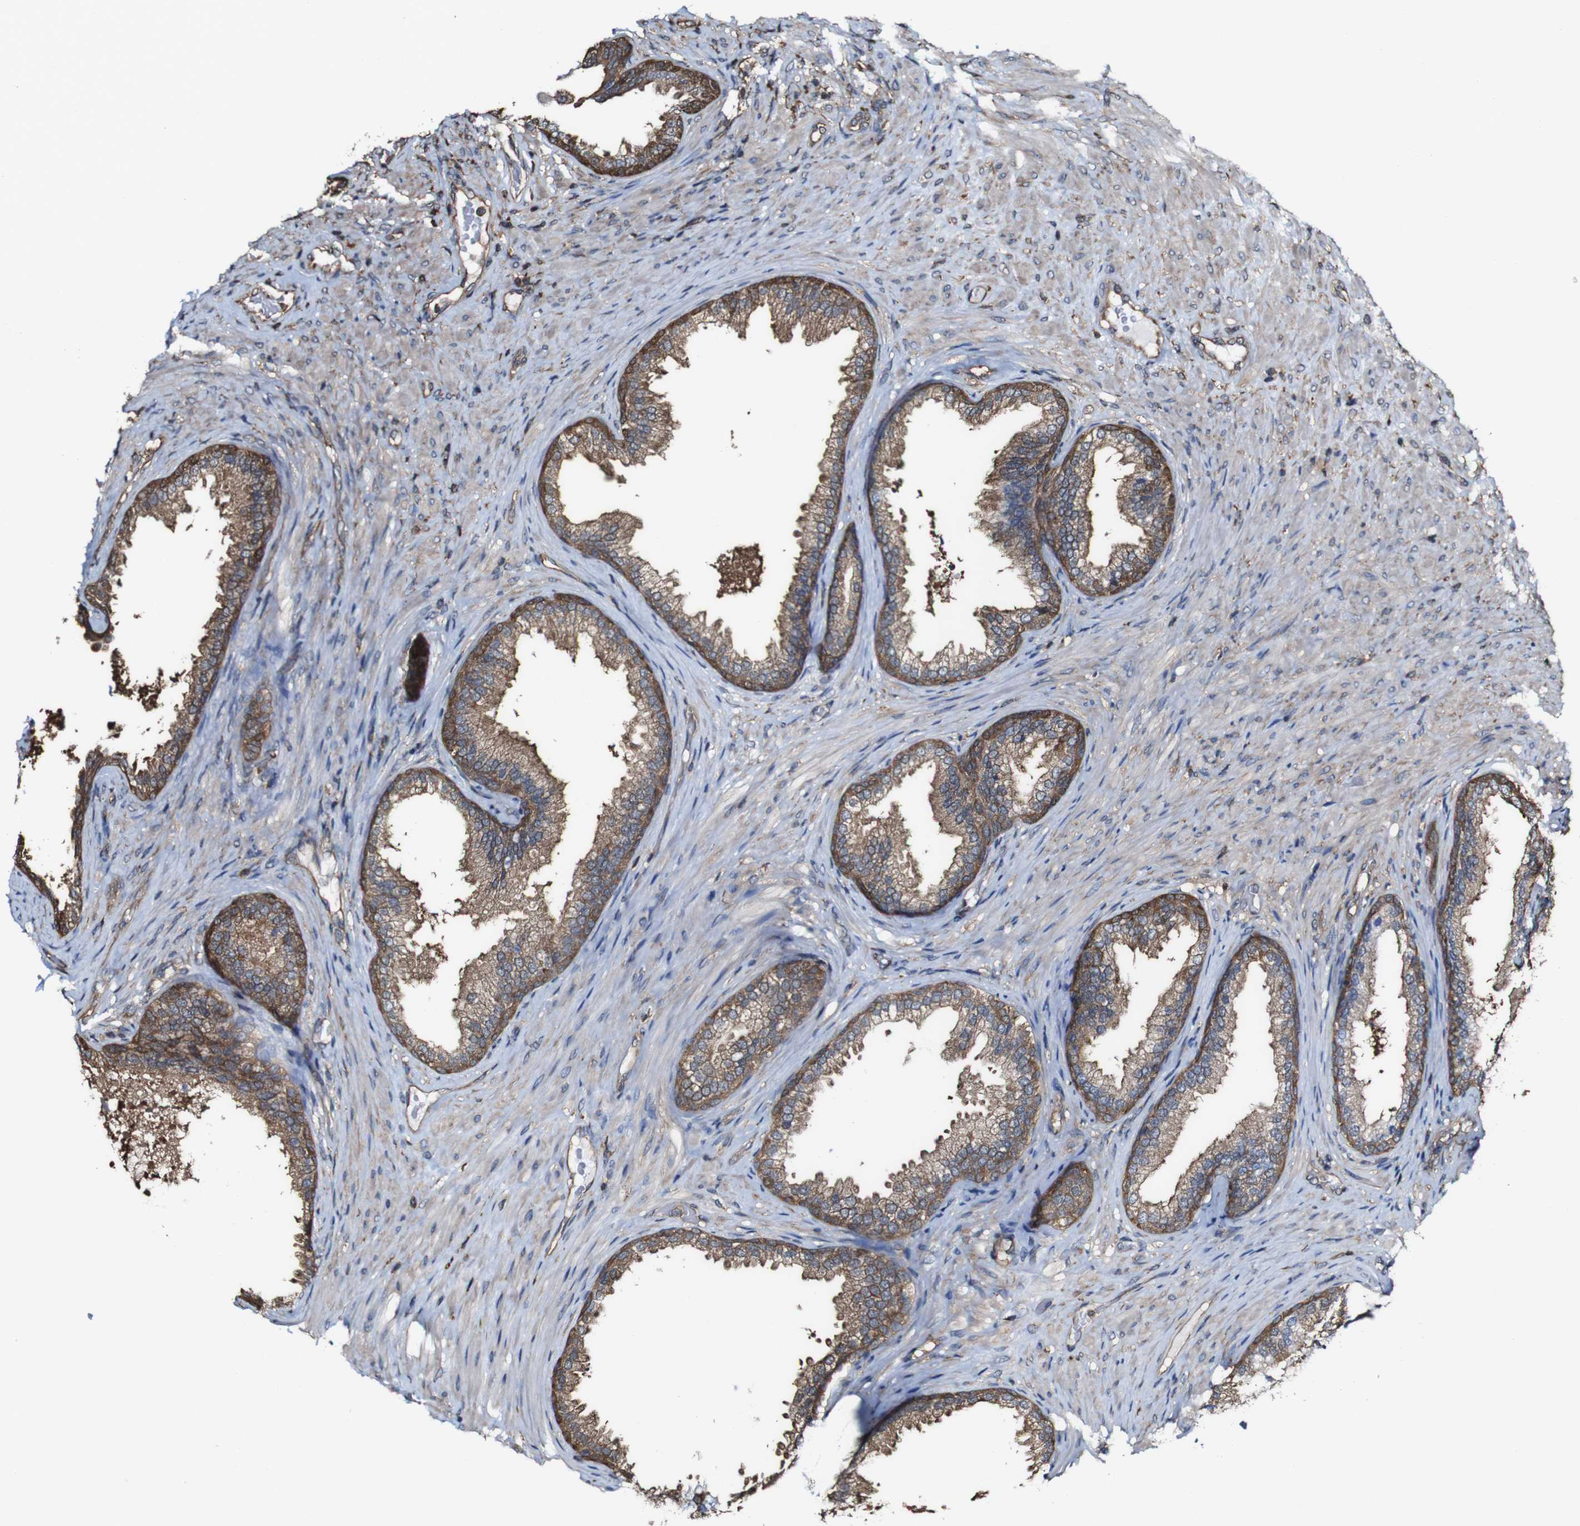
{"staining": {"intensity": "moderate", "quantity": ">75%", "location": "cytoplasmic/membranous"}, "tissue": "prostate", "cell_type": "Glandular cells", "image_type": "normal", "snomed": [{"axis": "morphology", "description": "Normal tissue, NOS"}, {"axis": "topography", "description": "Prostate"}], "caption": "Moderate cytoplasmic/membranous protein positivity is appreciated in about >75% of glandular cells in prostate. (DAB (3,3'-diaminobenzidine) = brown stain, brightfield microscopy at high magnification).", "gene": "PTPRR", "patient": {"sex": "male", "age": 76}}